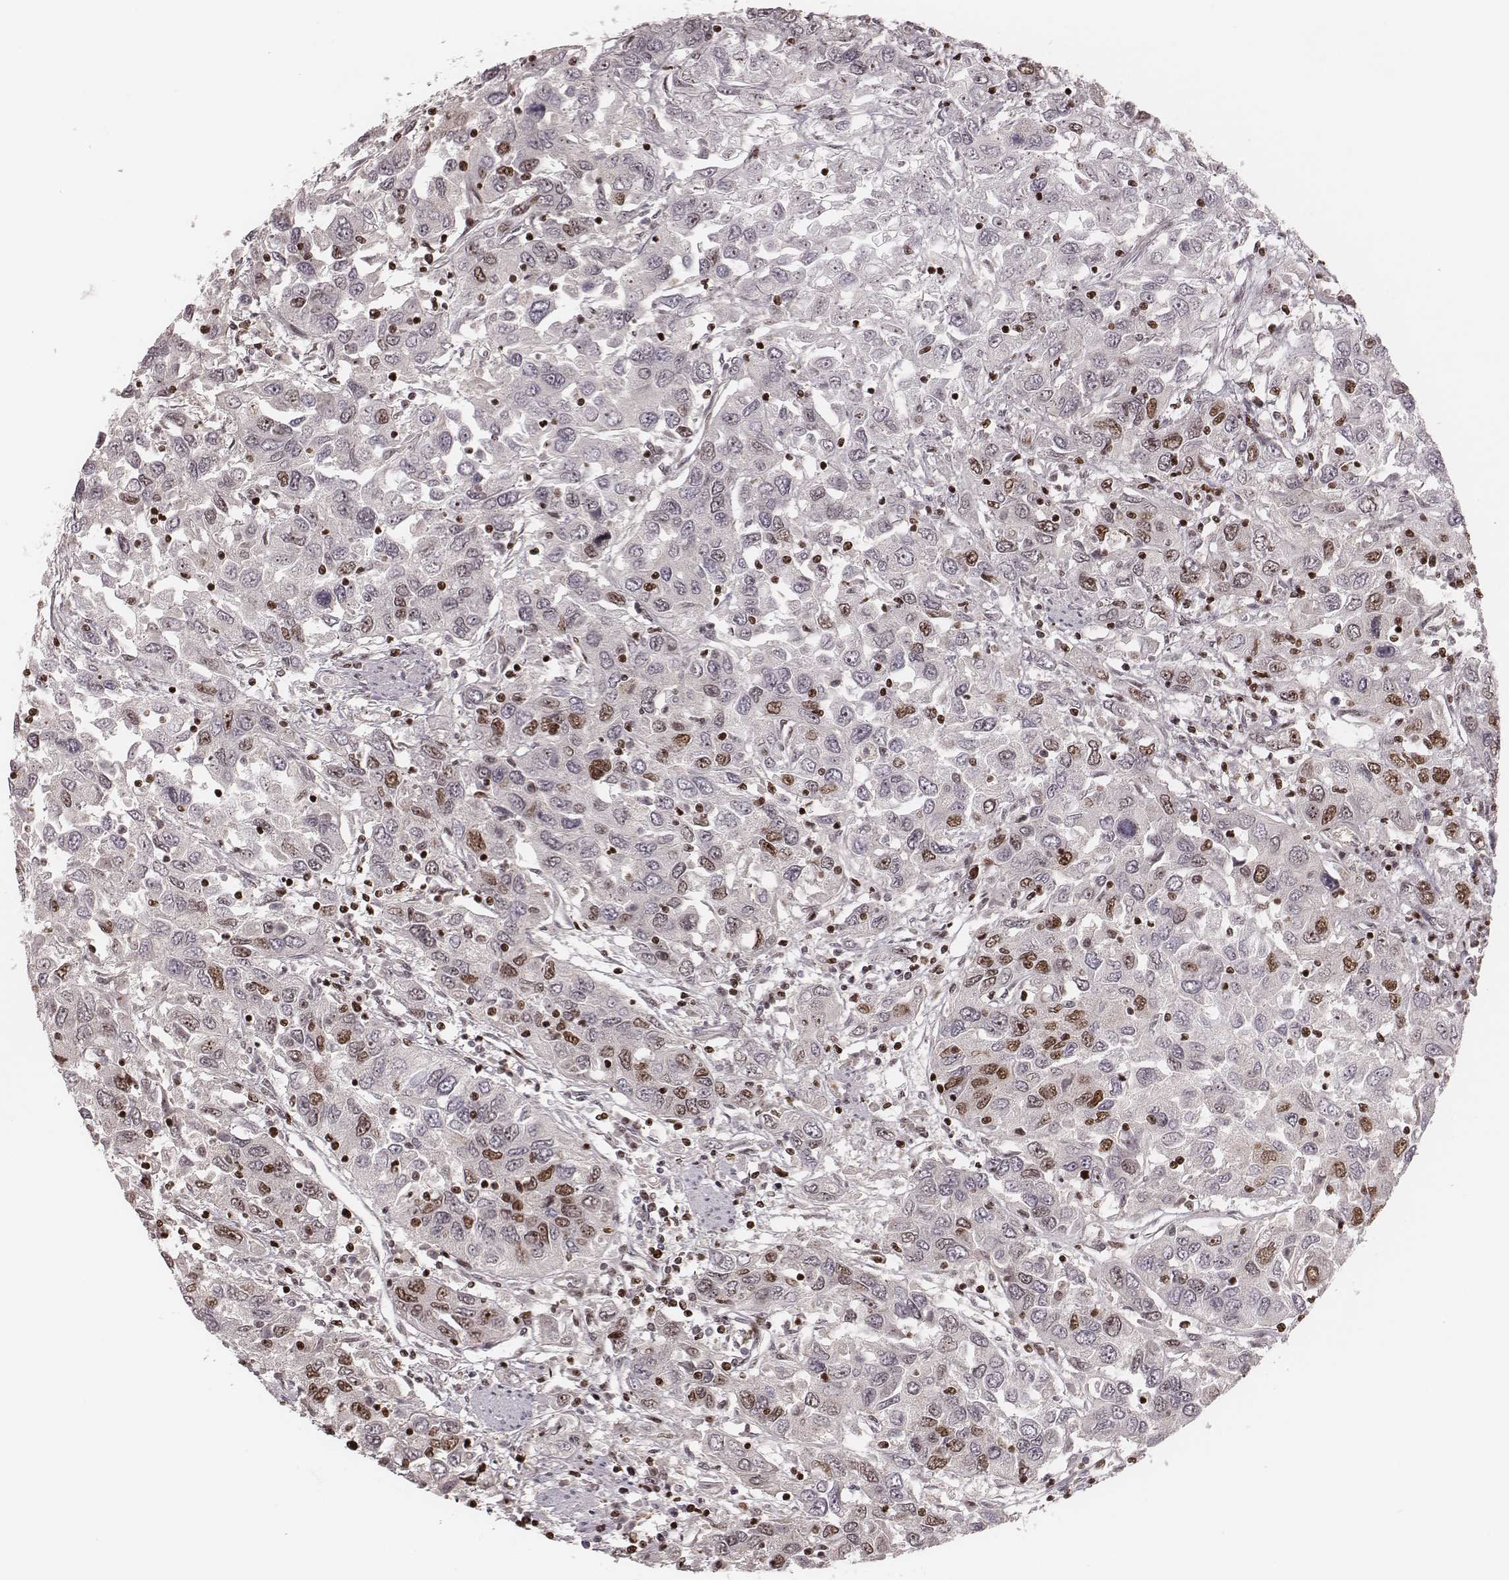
{"staining": {"intensity": "moderate", "quantity": "<25%", "location": "nuclear"}, "tissue": "urothelial cancer", "cell_type": "Tumor cells", "image_type": "cancer", "snomed": [{"axis": "morphology", "description": "Urothelial carcinoma, High grade"}, {"axis": "topography", "description": "Urinary bladder"}], "caption": "Human urothelial cancer stained with a protein marker demonstrates moderate staining in tumor cells.", "gene": "VRK3", "patient": {"sex": "male", "age": 76}}